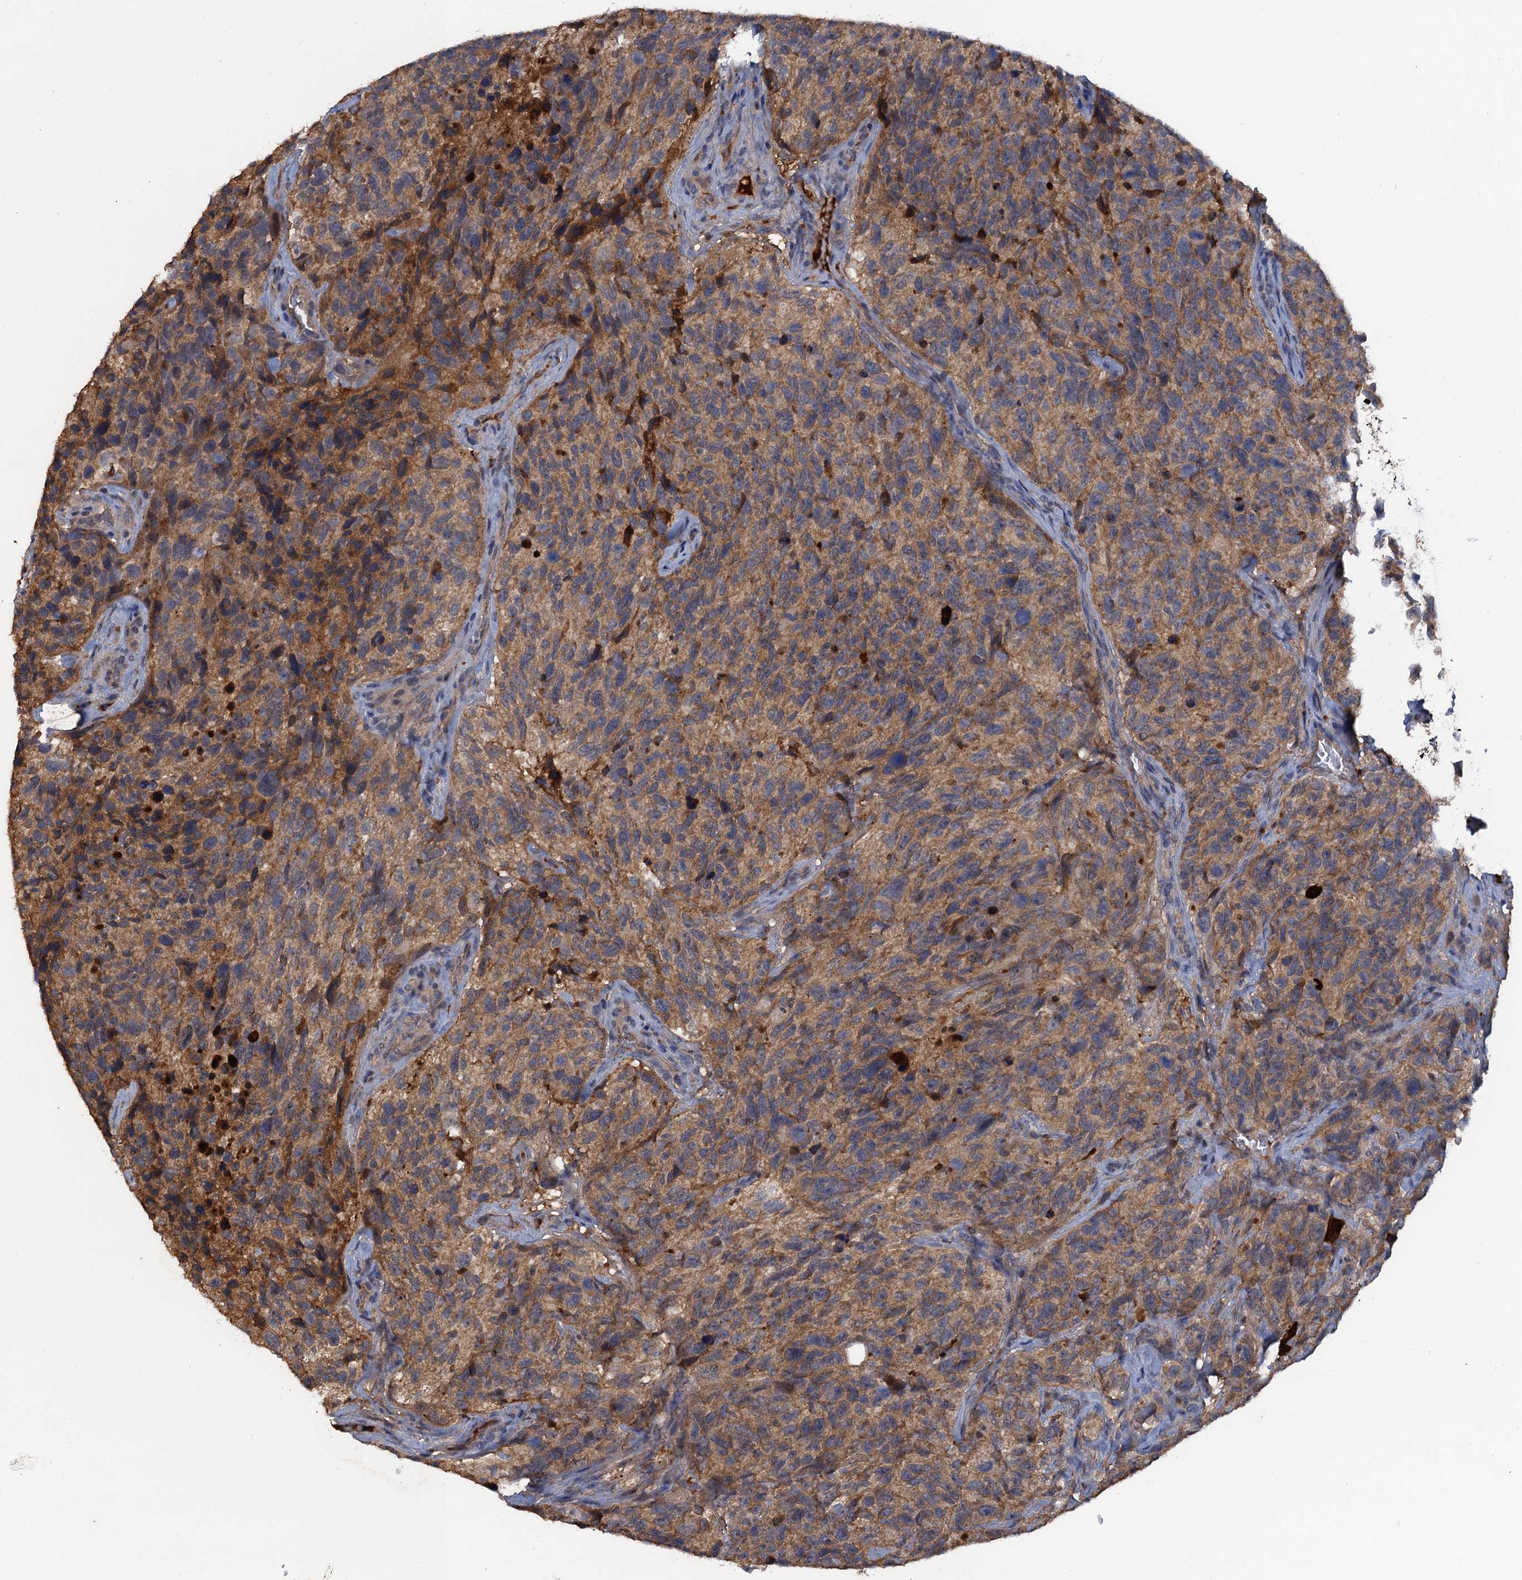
{"staining": {"intensity": "moderate", "quantity": "25%-75%", "location": "cytoplasmic/membranous"}, "tissue": "glioma", "cell_type": "Tumor cells", "image_type": "cancer", "snomed": [{"axis": "morphology", "description": "Glioma, malignant, High grade"}, {"axis": "topography", "description": "Brain"}], "caption": "Malignant glioma (high-grade) tissue reveals moderate cytoplasmic/membranous expression in approximately 25%-75% of tumor cells", "gene": "HAPLN3", "patient": {"sex": "male", "age": 69}}